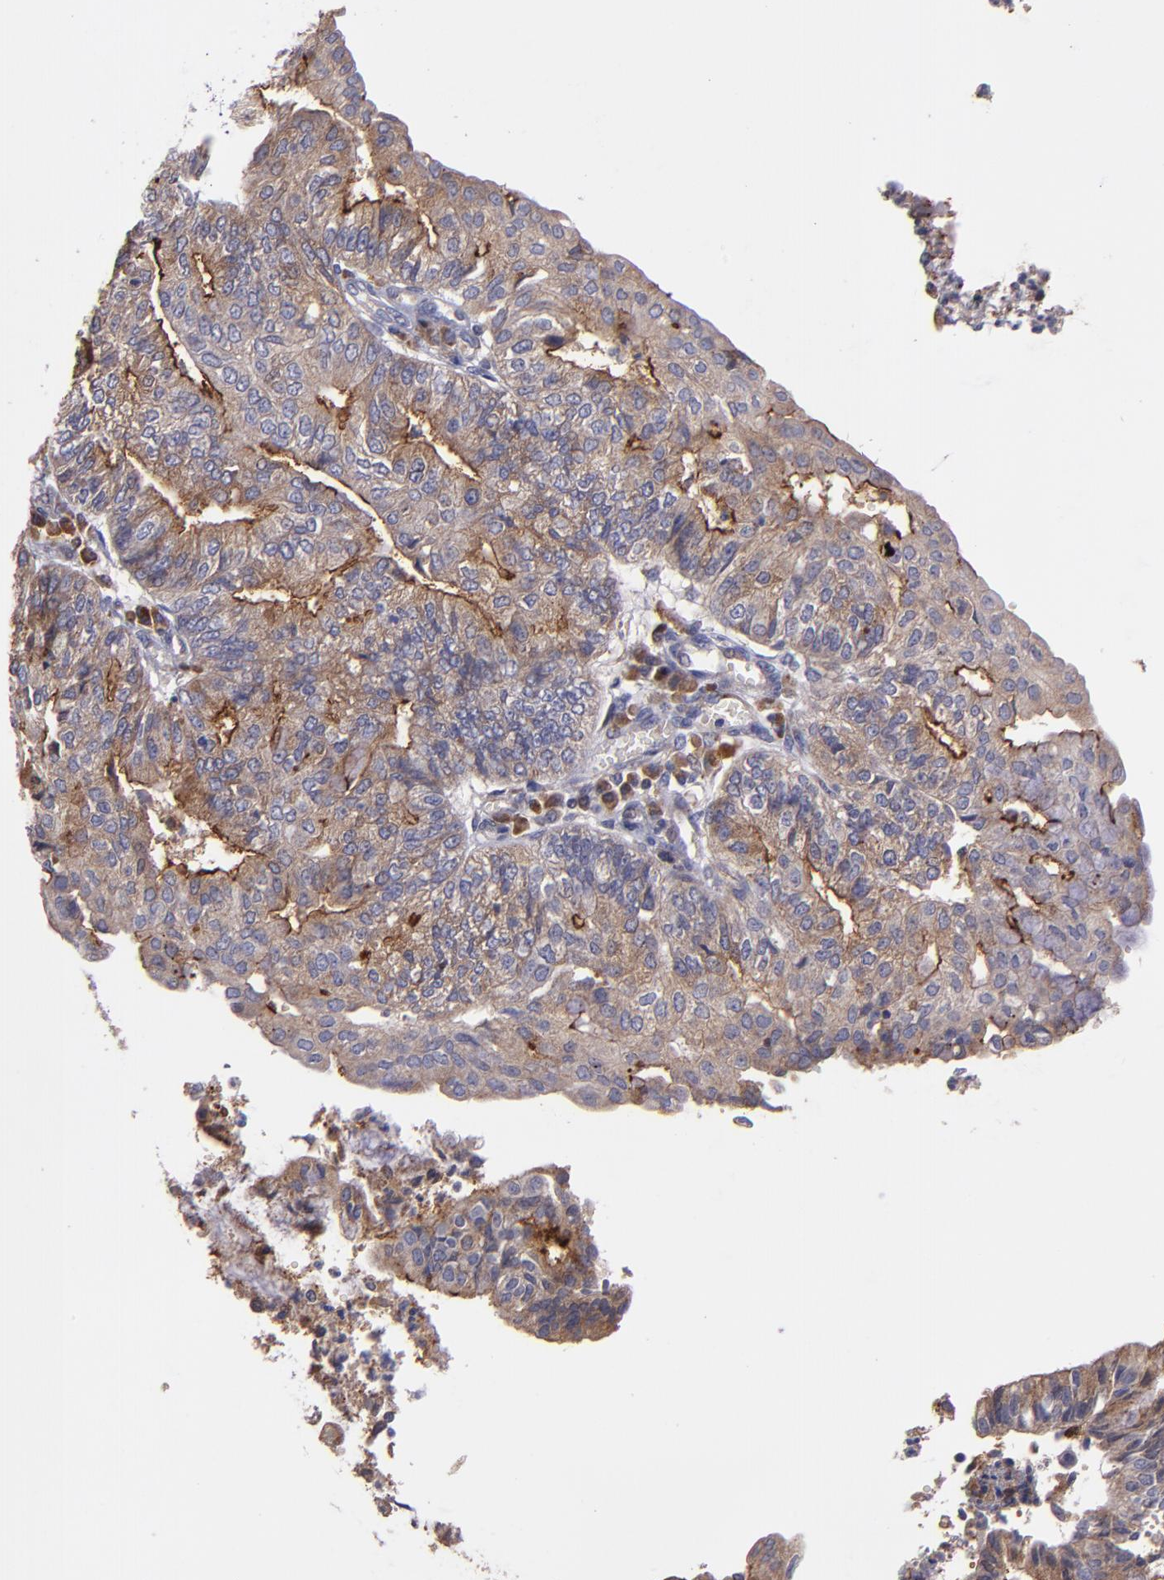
{"staining": {"intensity": "moderate", "quantity": ">75%", "location": "cytoplasmic/membranous"}, "tissue": "endometrial cancer", "cell_type": "Tumor cells", "image_type": "cancer", "snomed": [{"axis": "morphology", "description": "Adenocarcinoma, NOS"}, {"axis": "topography", "description": "Endometrium"}], "caption": "Immunohistochemical staining of endometrial adenocarcinoma demonstrates medium levels of moderate cytoplasmic/membranous protein positivity in about >75% of tumor cells.", "gene": "IFIH1", "patient": {"sex": "female", "age": 59}}